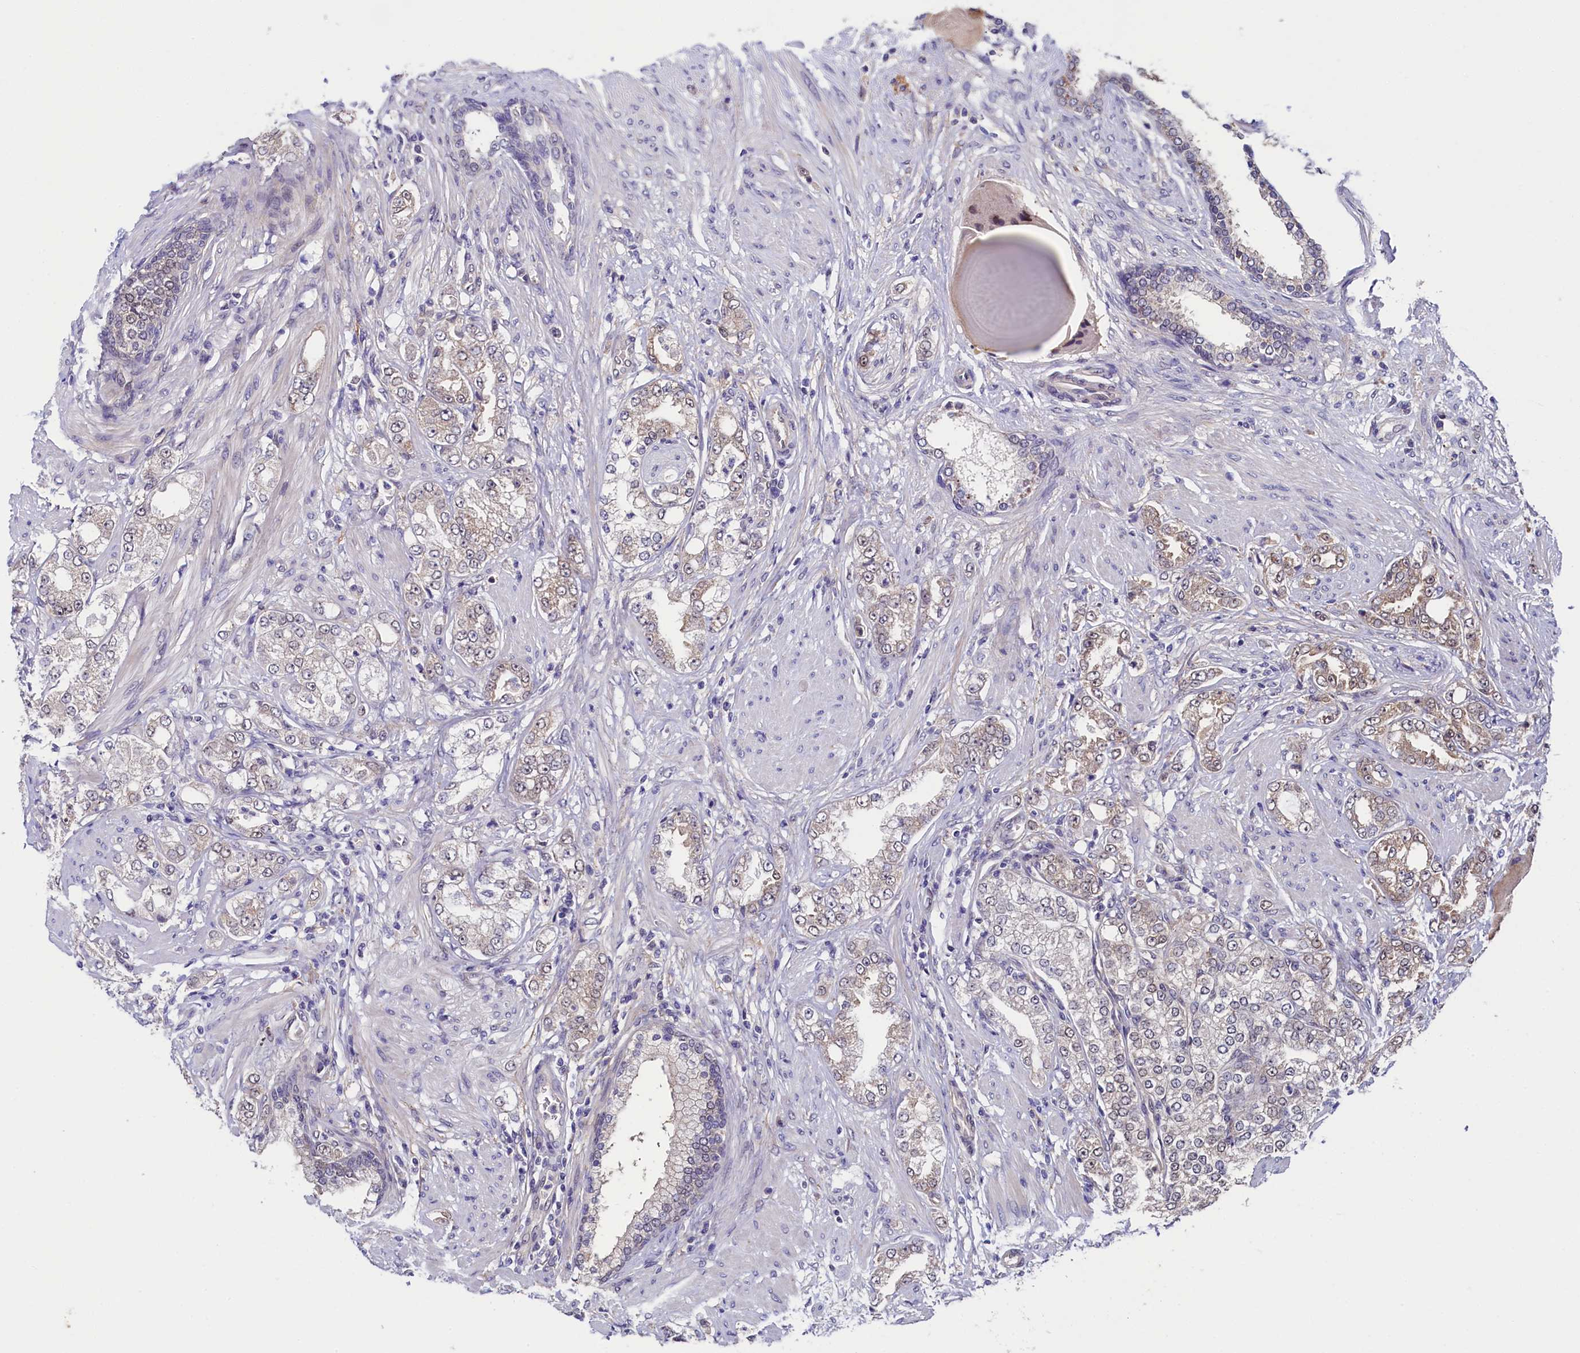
{"staining": {"intensity": "weak", "quantity": "25%-75%", "location": "cytoplasmic/membranous,nuclear"}, "tissue": "prostate cancer", "cell_type": "Tumor cells", "image_type": "cancer", "snomed": [{"axis": "morphology", "description": "Adenocarcinoma, High grade"}, {"axis": "topography", "description": "Prostate"}], "caption": "Immunohistochemistry (IHC) image of neoplastic tissue: prostate cancer (high-grade adenocarcinoma) stained using immunohistochemistry displays low levels of weak protein expression localized specifically in the cytoplasmic/membranous and nuclear of tumor cells, appearing as a cytoplasmic/membranous and nuclear brown color.", "gene": "FLYWCH2", "patient": {"sex": "male", "age": 64}}